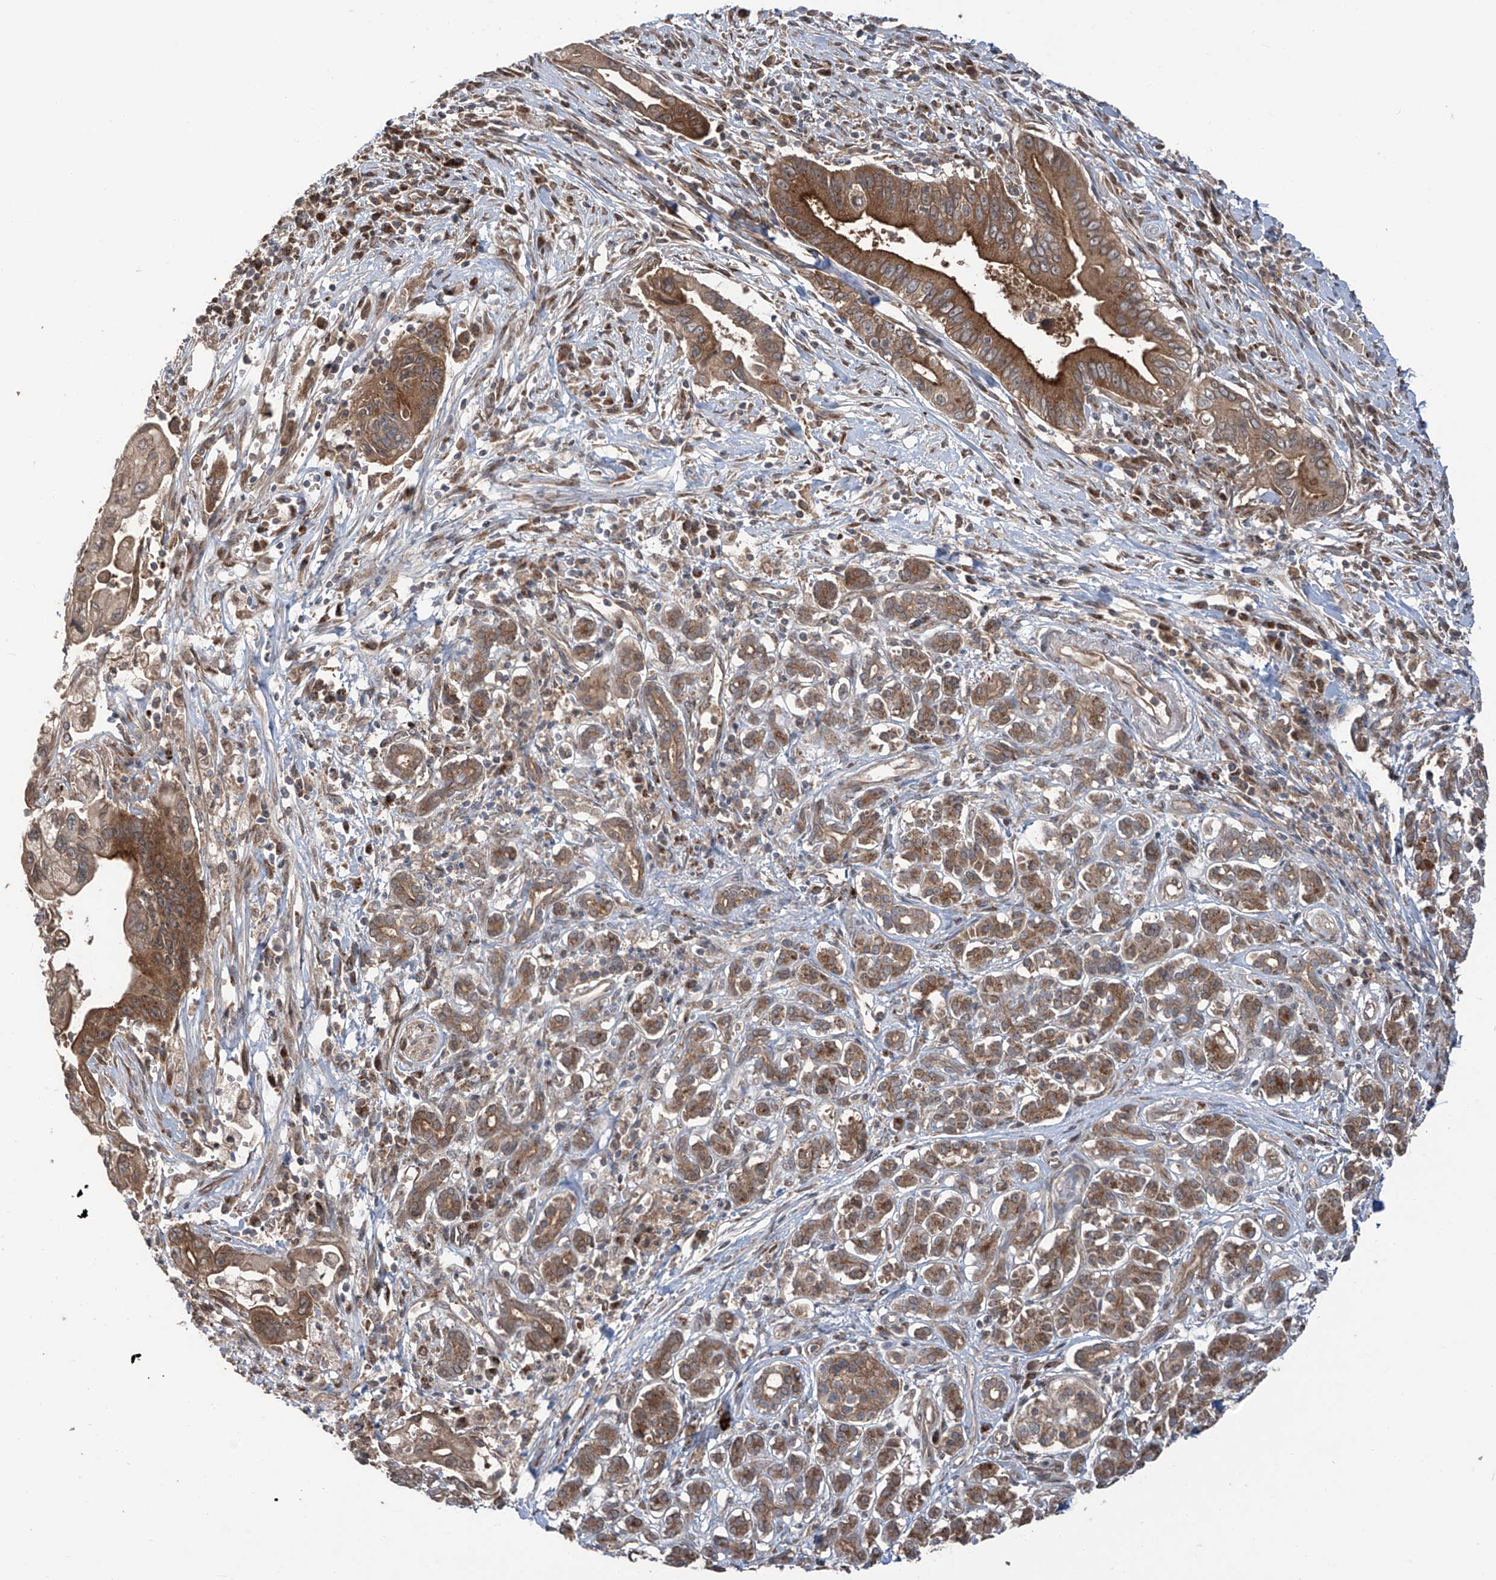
{"staining": {"intensity": "moderate", "quantity": ">75%", "location": "cytoplasmic/membranous"}, "tissue": "pancreatic cancer", "cell_type": "Tumor cells", "image_type": "cancer", "snomed": [{"axis": "morphology", "description": "Adenocarcinoma, NOS"}, {"axis": "topography", "description": "Pancreas"}], "caption": "Adenocarcinoma (pancreatic) tissue demonstrates moderate cytoplasmic/membranous expression in about >75% of tumor cells, visualized by immunohistochemistry. The protein of interest is shown in brown color, while the nuclei are stained blue.", "gene": "ZDHHC9", "patient": {"sex": "male", "age": 78}}